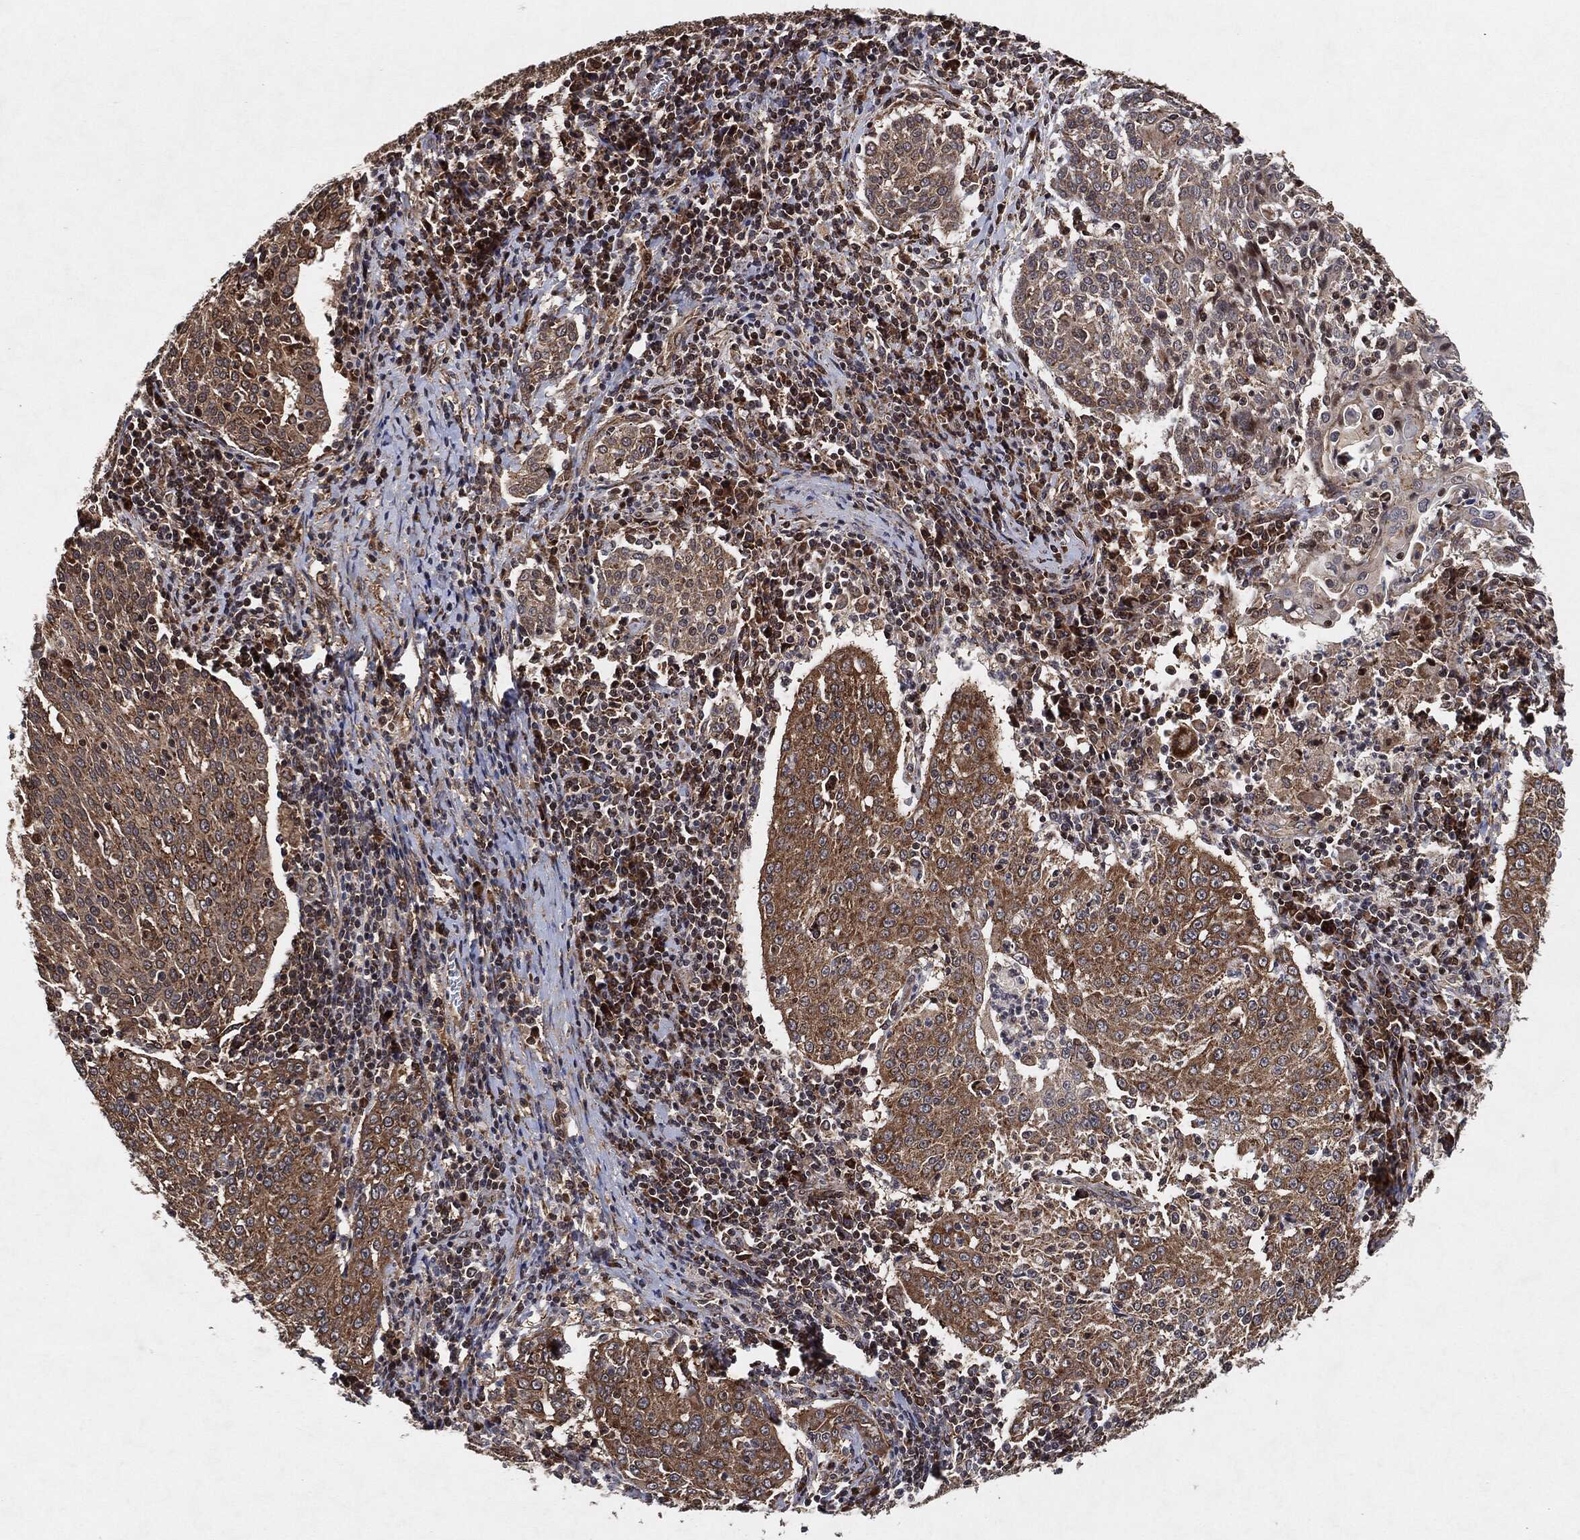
{"staining": {"intensity": "moderate", "quantity": ">75%", "location": "cytoplasmic/membranous"}, "tissue": "cervical cancer", "cell_type": "Tumor cells", "image_type": "cancer", "snomed": [{"axis": "morphology", "description": "Squamous cell carcinoma, NOS"}, {"axis": "topography", "description": "Cervix"}], "caption": "An image of human squamous cell carcinoma (cervical) stained for a protein demonstrates moderate cytoplasmic/membranous brown staining in tumor cells.", "gene": "BCAR1", "patient": {"sex": "female", "age": 41}}